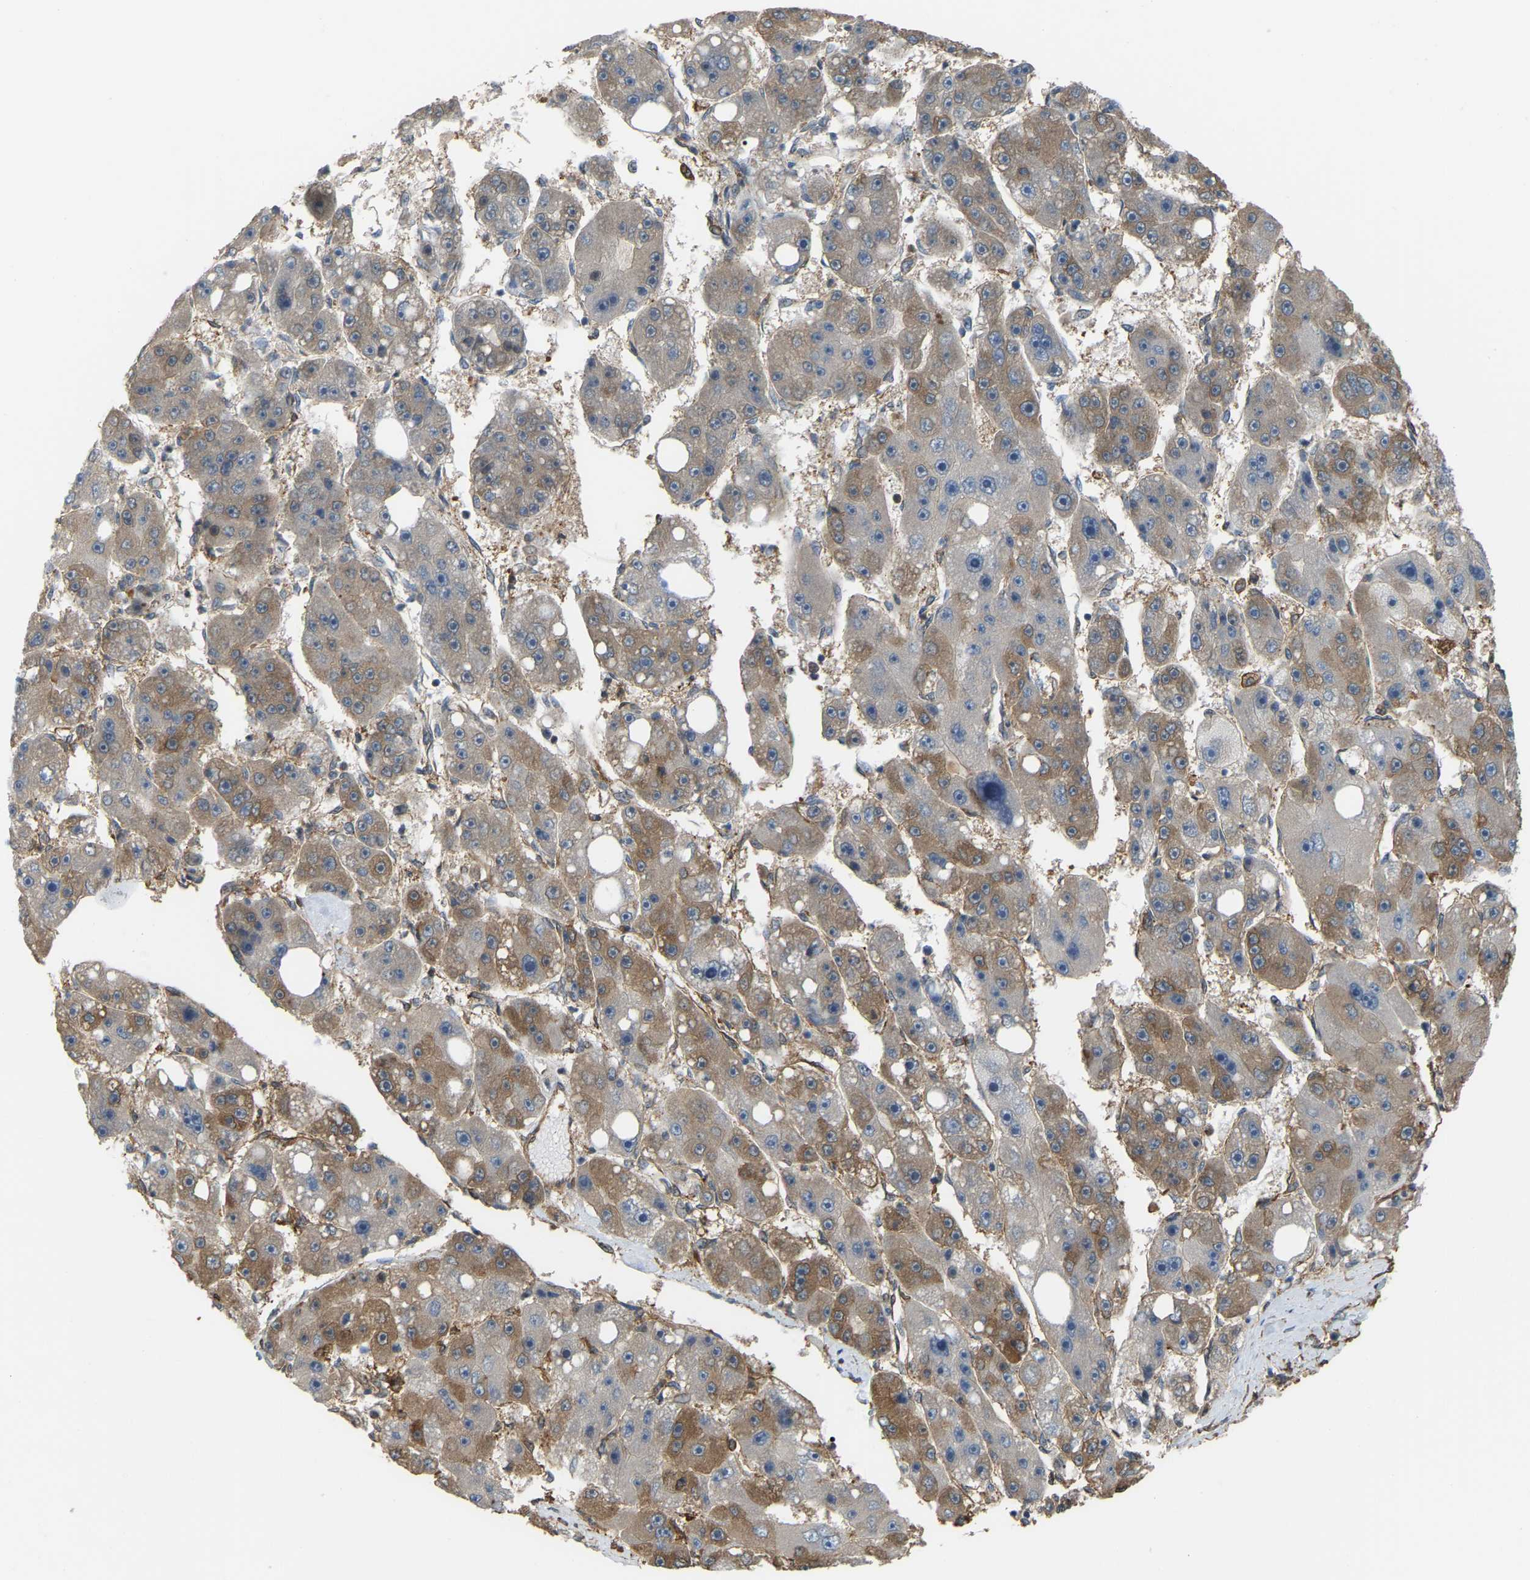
{"staining": {"intensity": "moderate", "quantity": "25%-75%", "location": "cytoplasmic/membranous"}, "tissue": "liver cancer", "cell_type": "Tumor cells", "image_type": "cancer", "snomed": [{"axis": "morphology", "description": "Carcinoma, Hepatocellular, NOS"}, {"axis": "topography", "description": "Liver"}], "caption": "Liver hepatocellular carcinoma was stained to show a protein in brown. There is medium levels of moderate cytoplasmic/membranous staining in about 25%-75% of tumor cells. Using DAB (brown) and hematoxylin (blue) stains, captured at high magnification using brightfield microscopy.", "gene": "PICALM", "patient": {"sex": "female", "age": 61}}